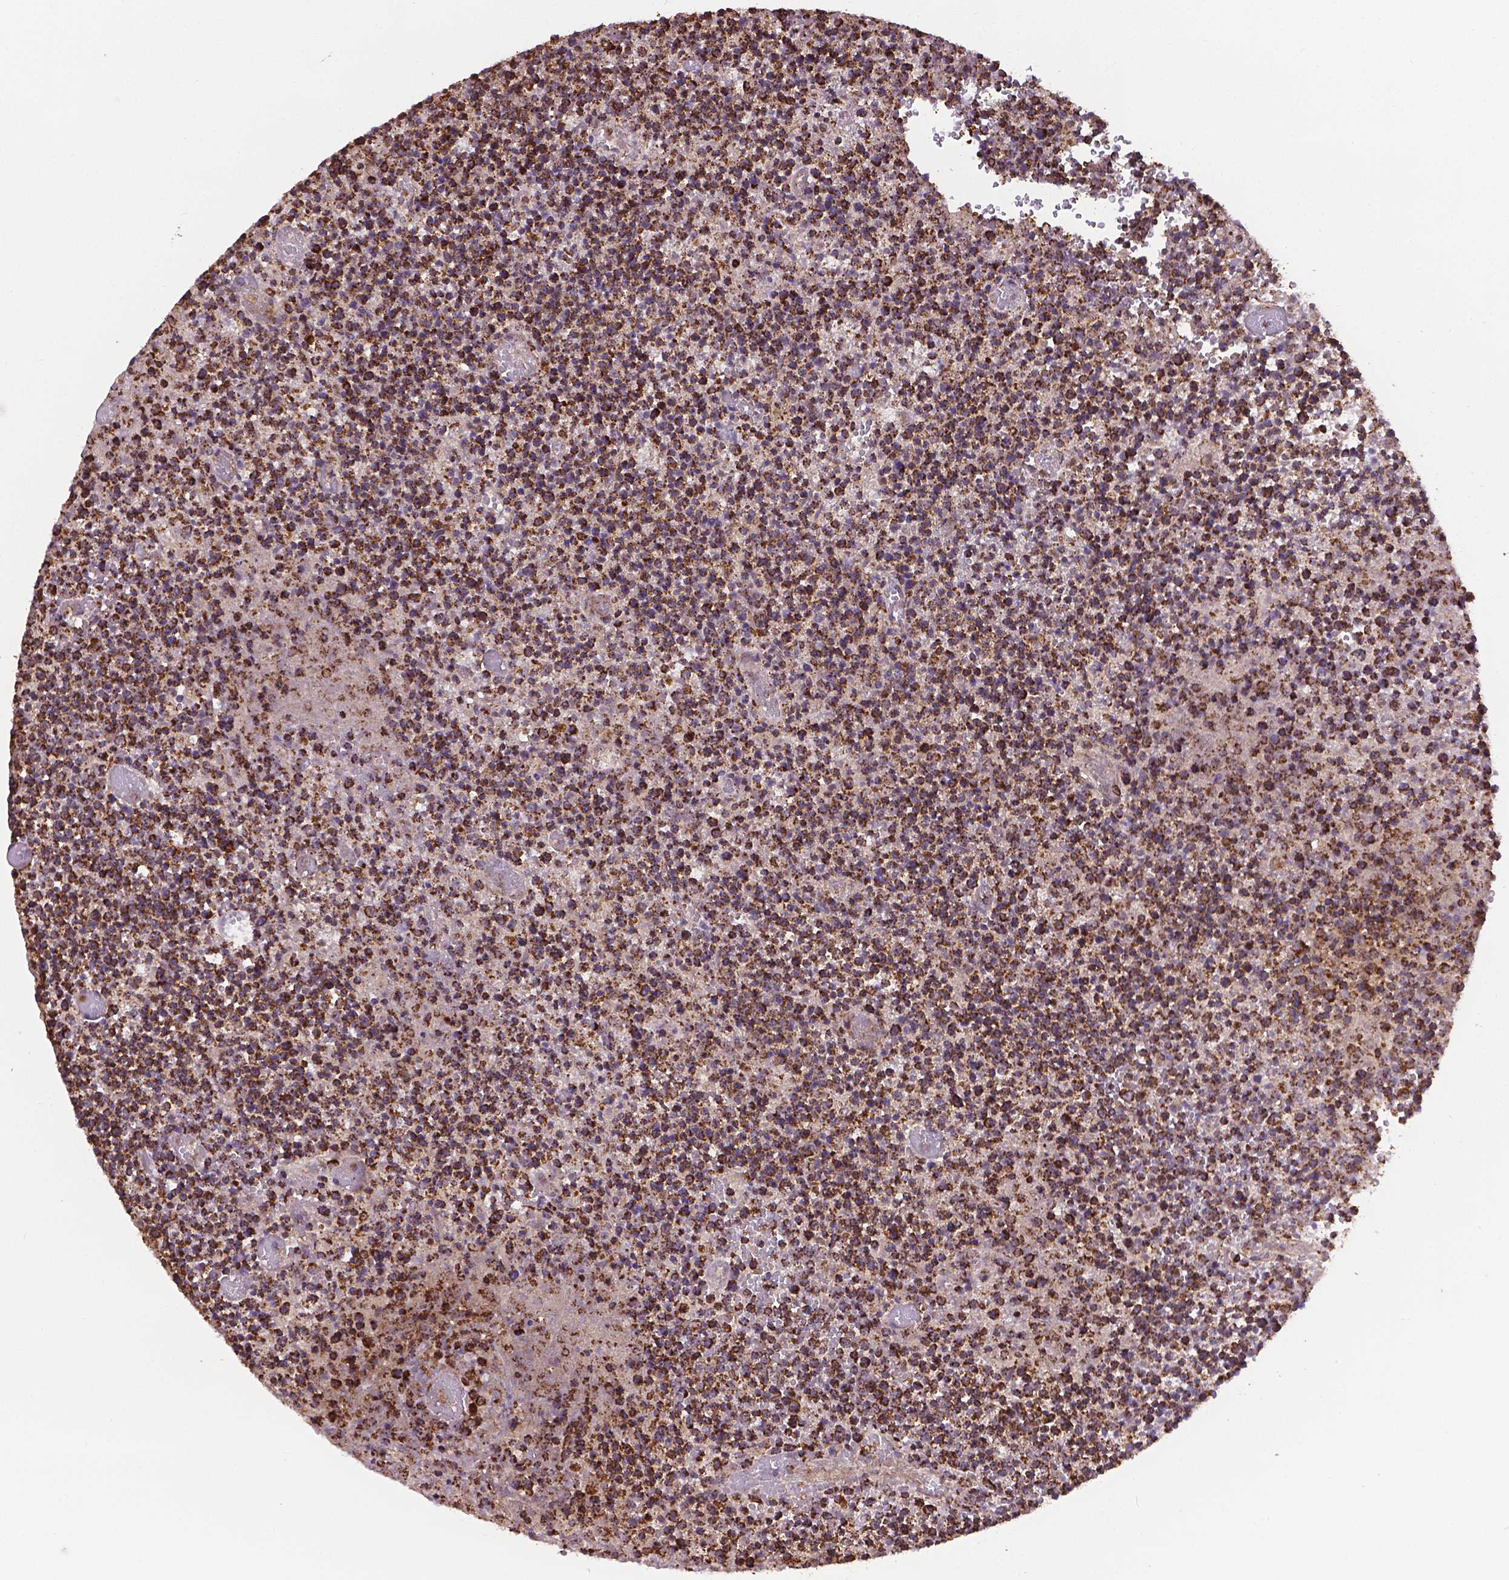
{"staining": {"intensity": "strong", "quantity": ">75%", "location": "cytoplasmic/membranous"}, "tissue": "lymphoma", "cell_type": "Tumor cells", "image_type": "cancer", "snomed": [{"axis": "morphology", "description": "Malignant lymphoma, non-Hodgkin's type, High grade"}, {"axis": "topography", "description": "Lymph node"}], "caption": "A histopathology image of human malignant lymphoma, non-Hodgkin's type (high-grade) stained for a protein displays strong cytoplasmic/membranous brown staining in tumor cells. Ihc stains the protein in brown and the nuclei are stained blue.", "gene": "PIBF1", "patient": {"sex": "male", "age": 13}}